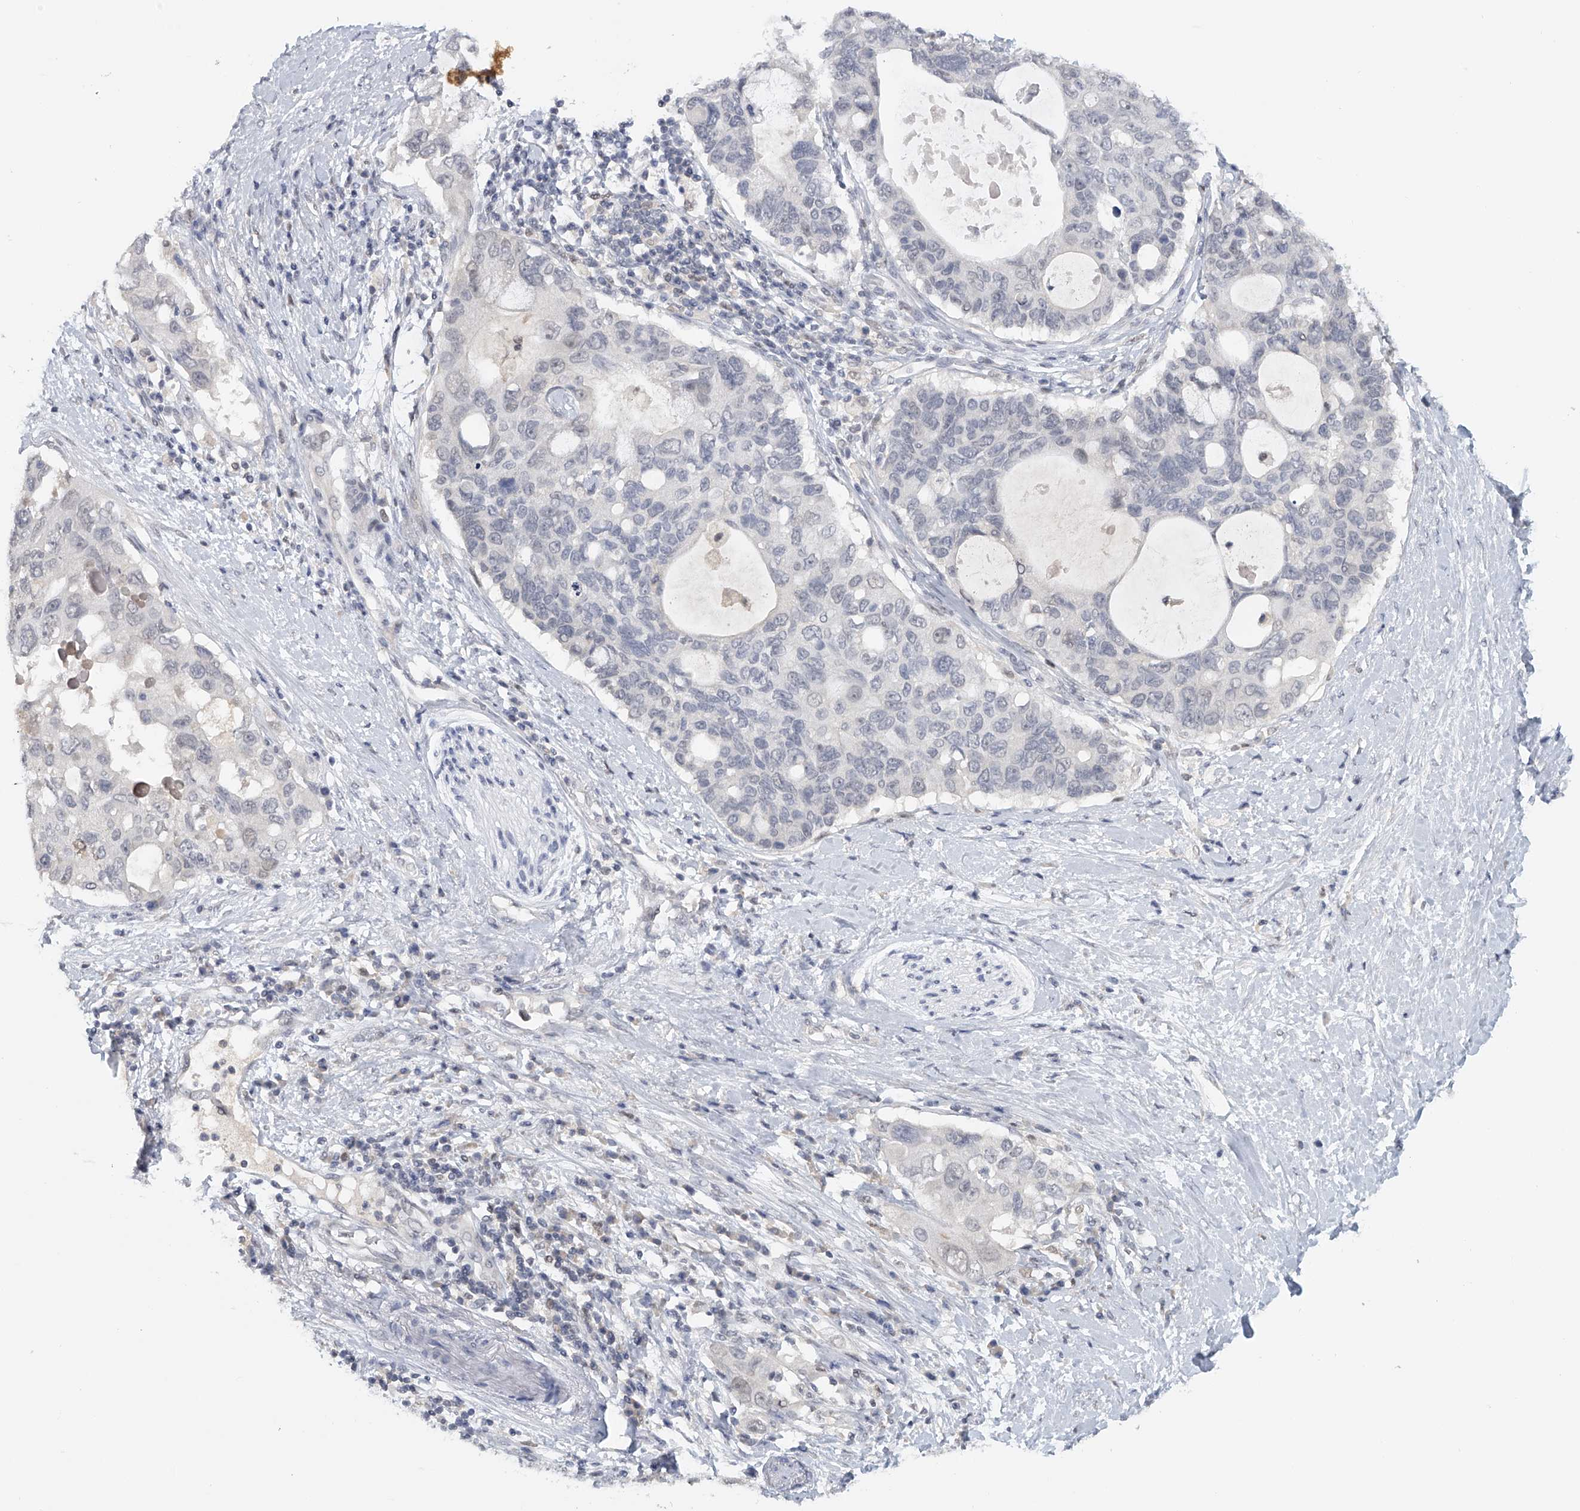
{"staining": {"intensity": "negative", "quantity": "none", "location": "none"}, "tissue": "pancreatic cancer", "cell_type": "Tumor cells", "image_type": "cancer", "snomed": [{"axis": "morphology", "description": "Adenocarcinoma, NOS"}, {"axis": "topography", "description": "Pancreas"}], "caption": "Tumor cells show no significant staining in pancreatic adenocarcinoma.", "gene": "DDX43", "patient": {"sex": "female", "age": 56}}